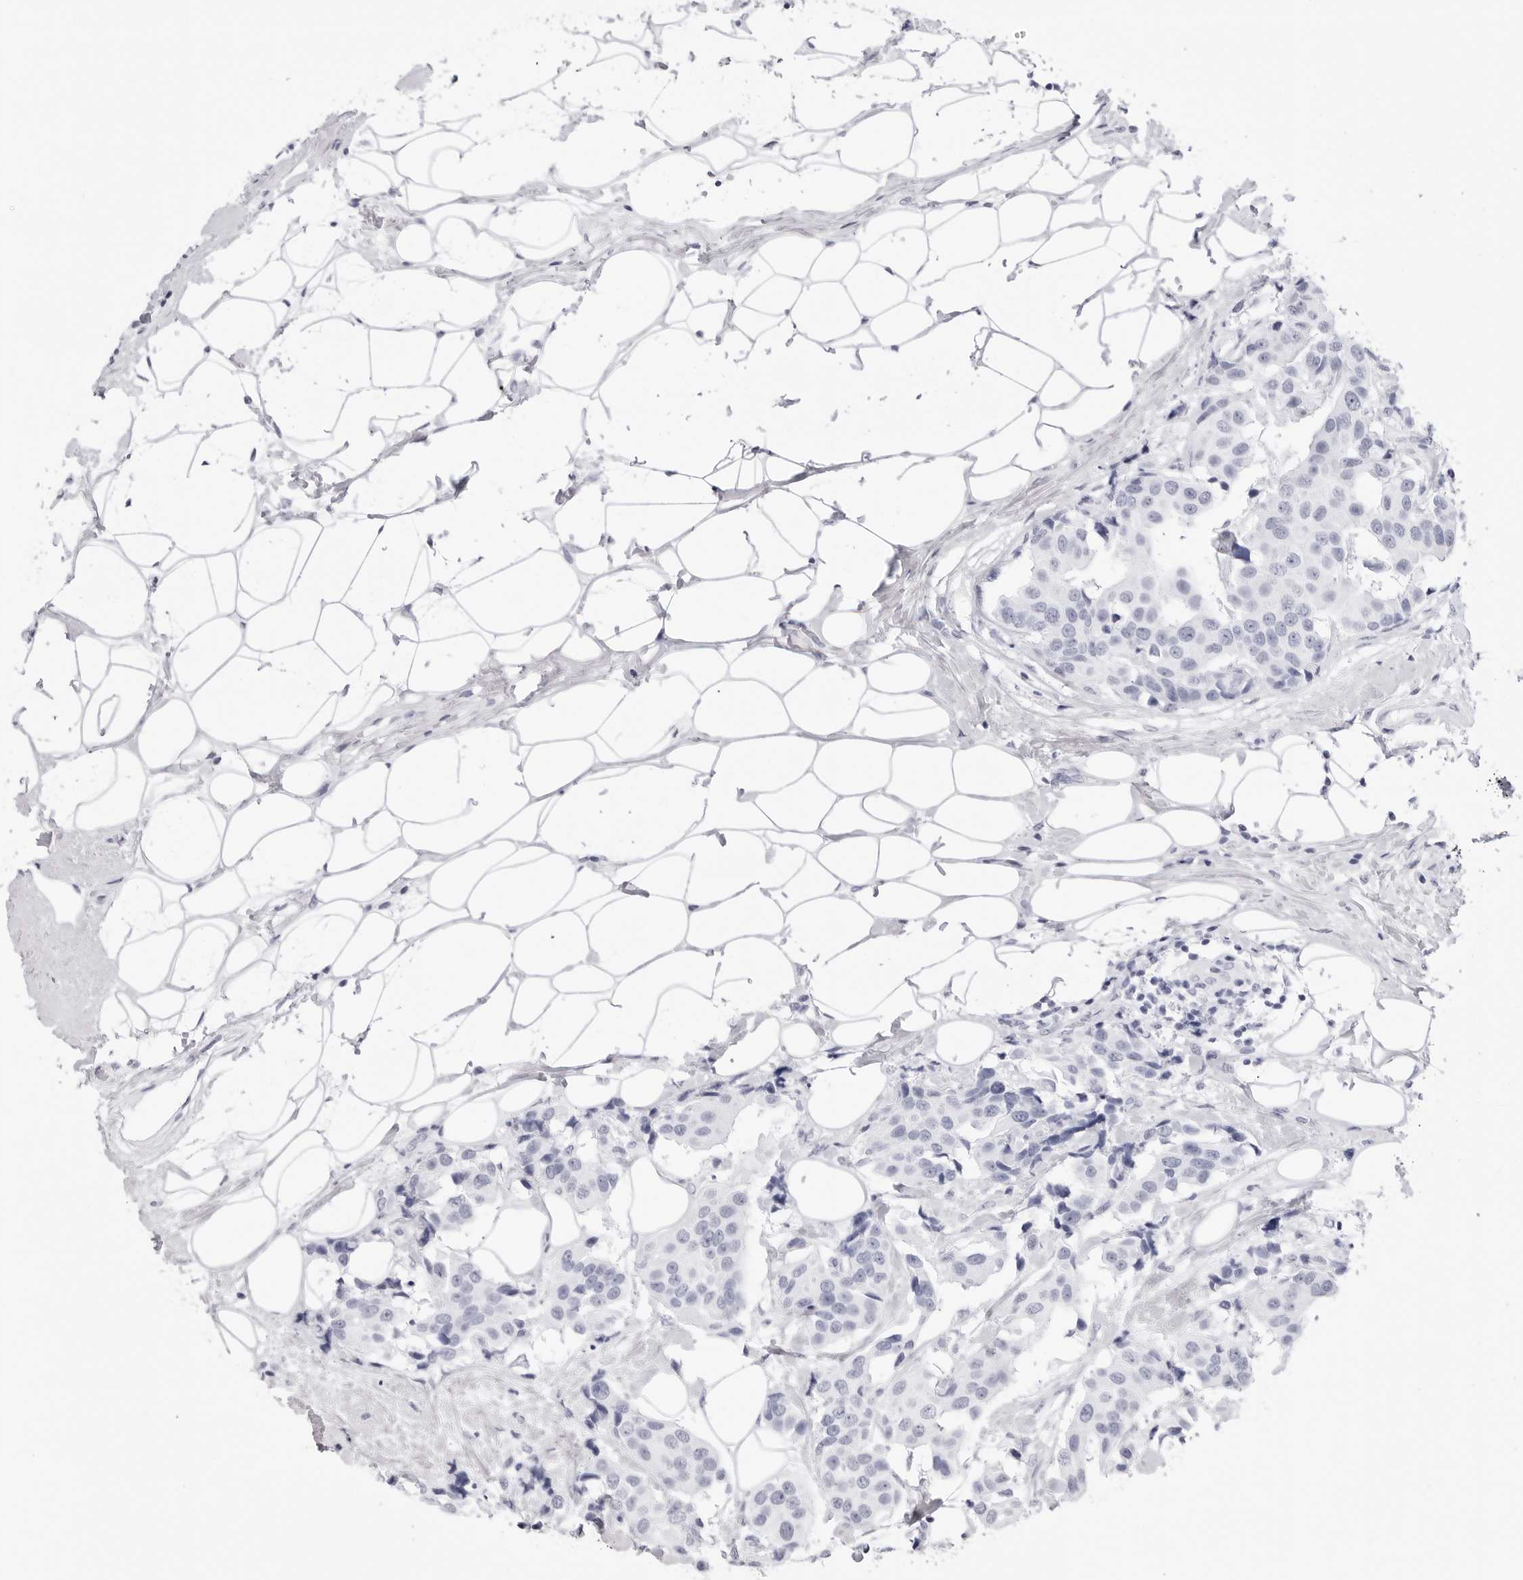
{"staining": {"intensity": "negative", "quantity": "none", "location": "none"}, "tissue": "breast cancer", "cell_type": "Tumor cells", "image_type": "cancer", "snomed": [{"axis": "morphology", "description": "Normal tissue, NOS"}, {"axis": "morphology", "description": "Duct carcinoma"}, {"axis": "topography", "description": "Breast"}], "caption": "This is an IHC photomicrograph of breast cancer. There is no staining in tumor cells.", "gene": "TSSK1B", "patient": {"sex": "female", "age": 39}}